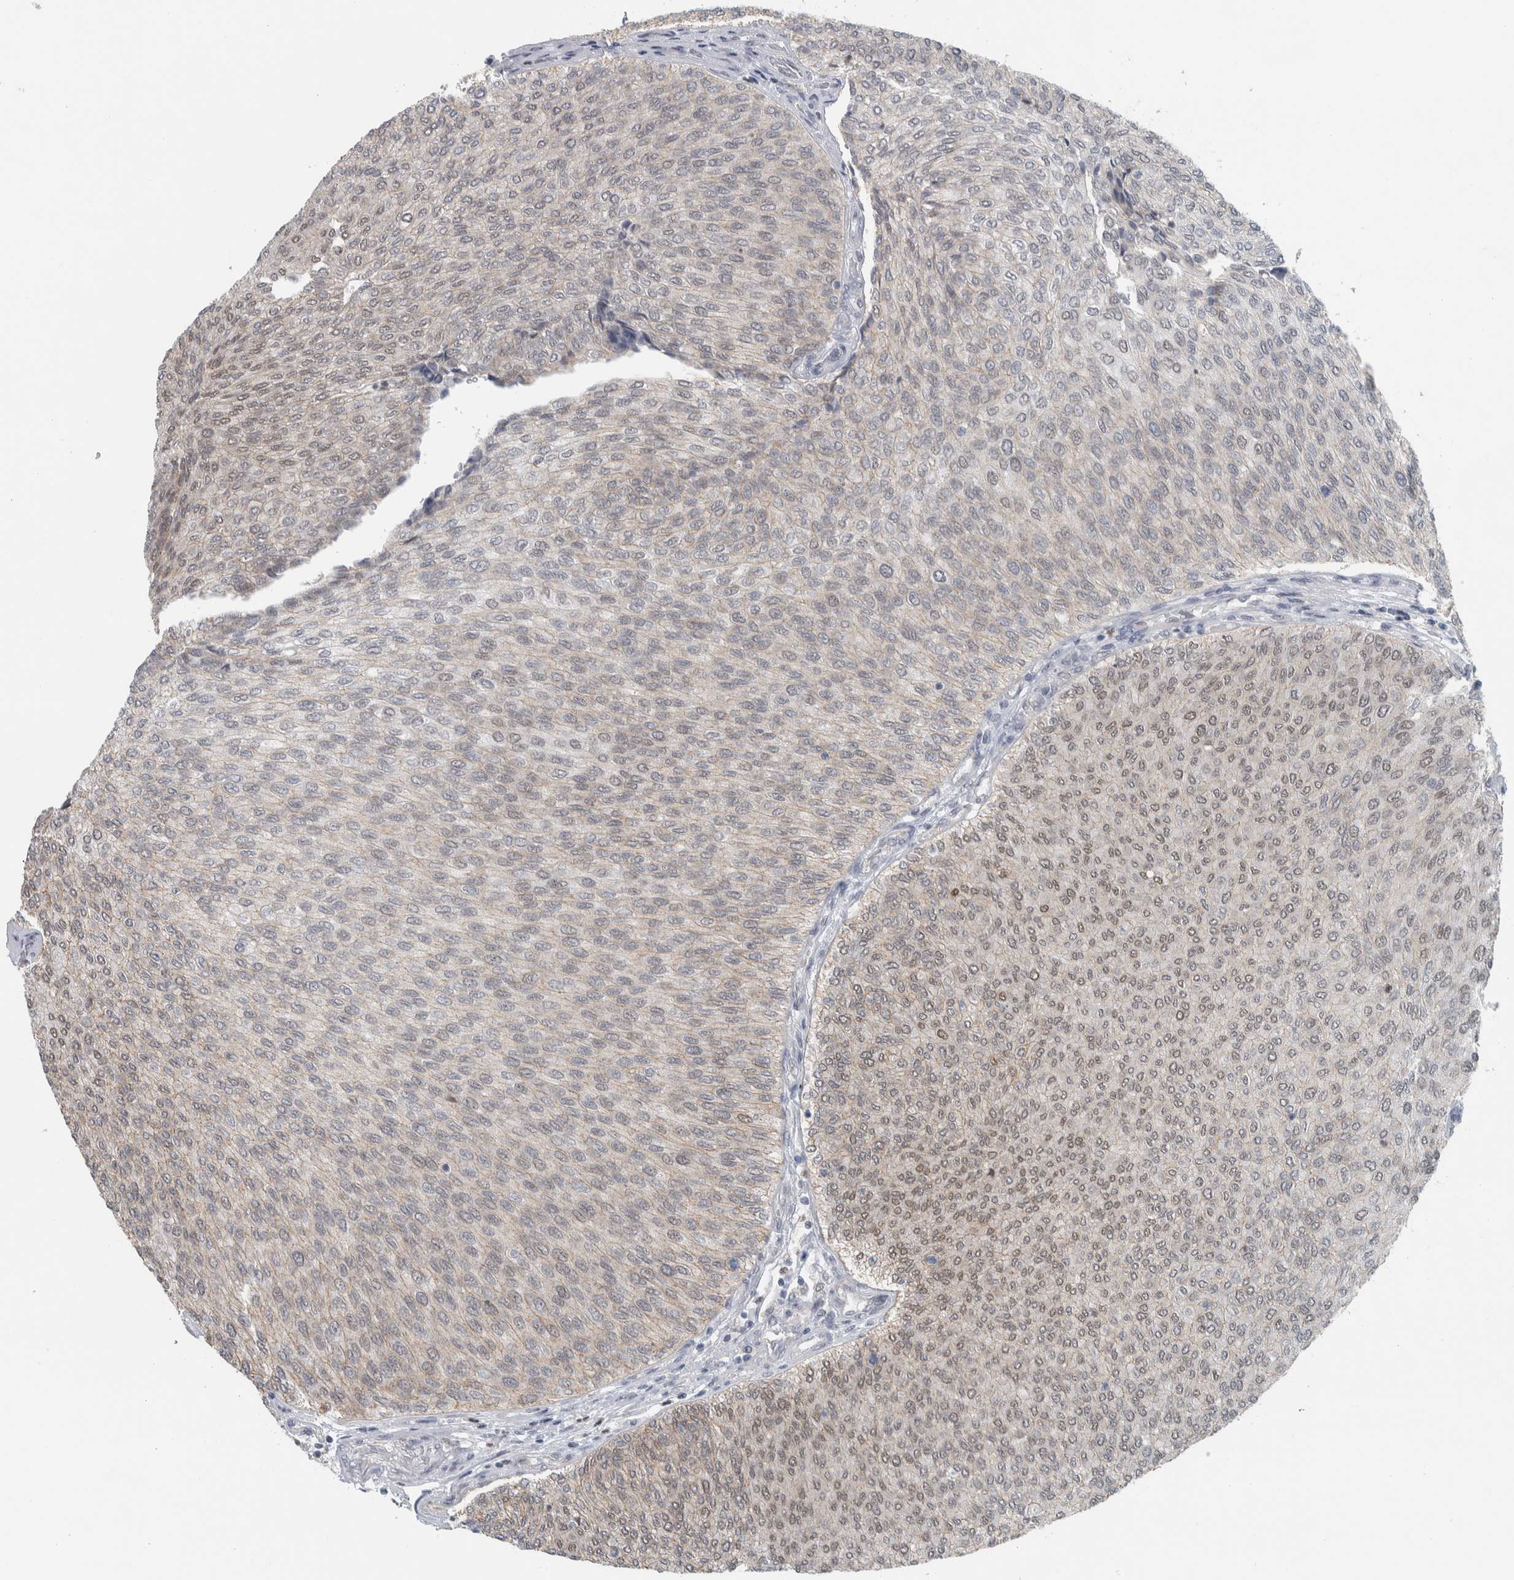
{"staining": {"intensity": "weak", "quantity": ">75%", "location": "nuclear"}, "tissue": "urothelial cancer", "cell_type": "Tumor cells", "image_type": "cancer", "snomed": [{"axis": "morphology", "description": "Urothelial carcinoma, Low grade"}, {"axis": "topography", "description": "Urinary bladder"}], "caption": "Weak nuclear expression is identified in about >75% of tumor cells in urothelial carcinoma (low-grade). (Stains: DAB (3,3'-diaminobenzidine) in brown, nuclei in blue, Microscopy: brightfield microscopy at high magnification).", "gene": "ADPRM", "patient": {"sex": "female", "age": 79}}